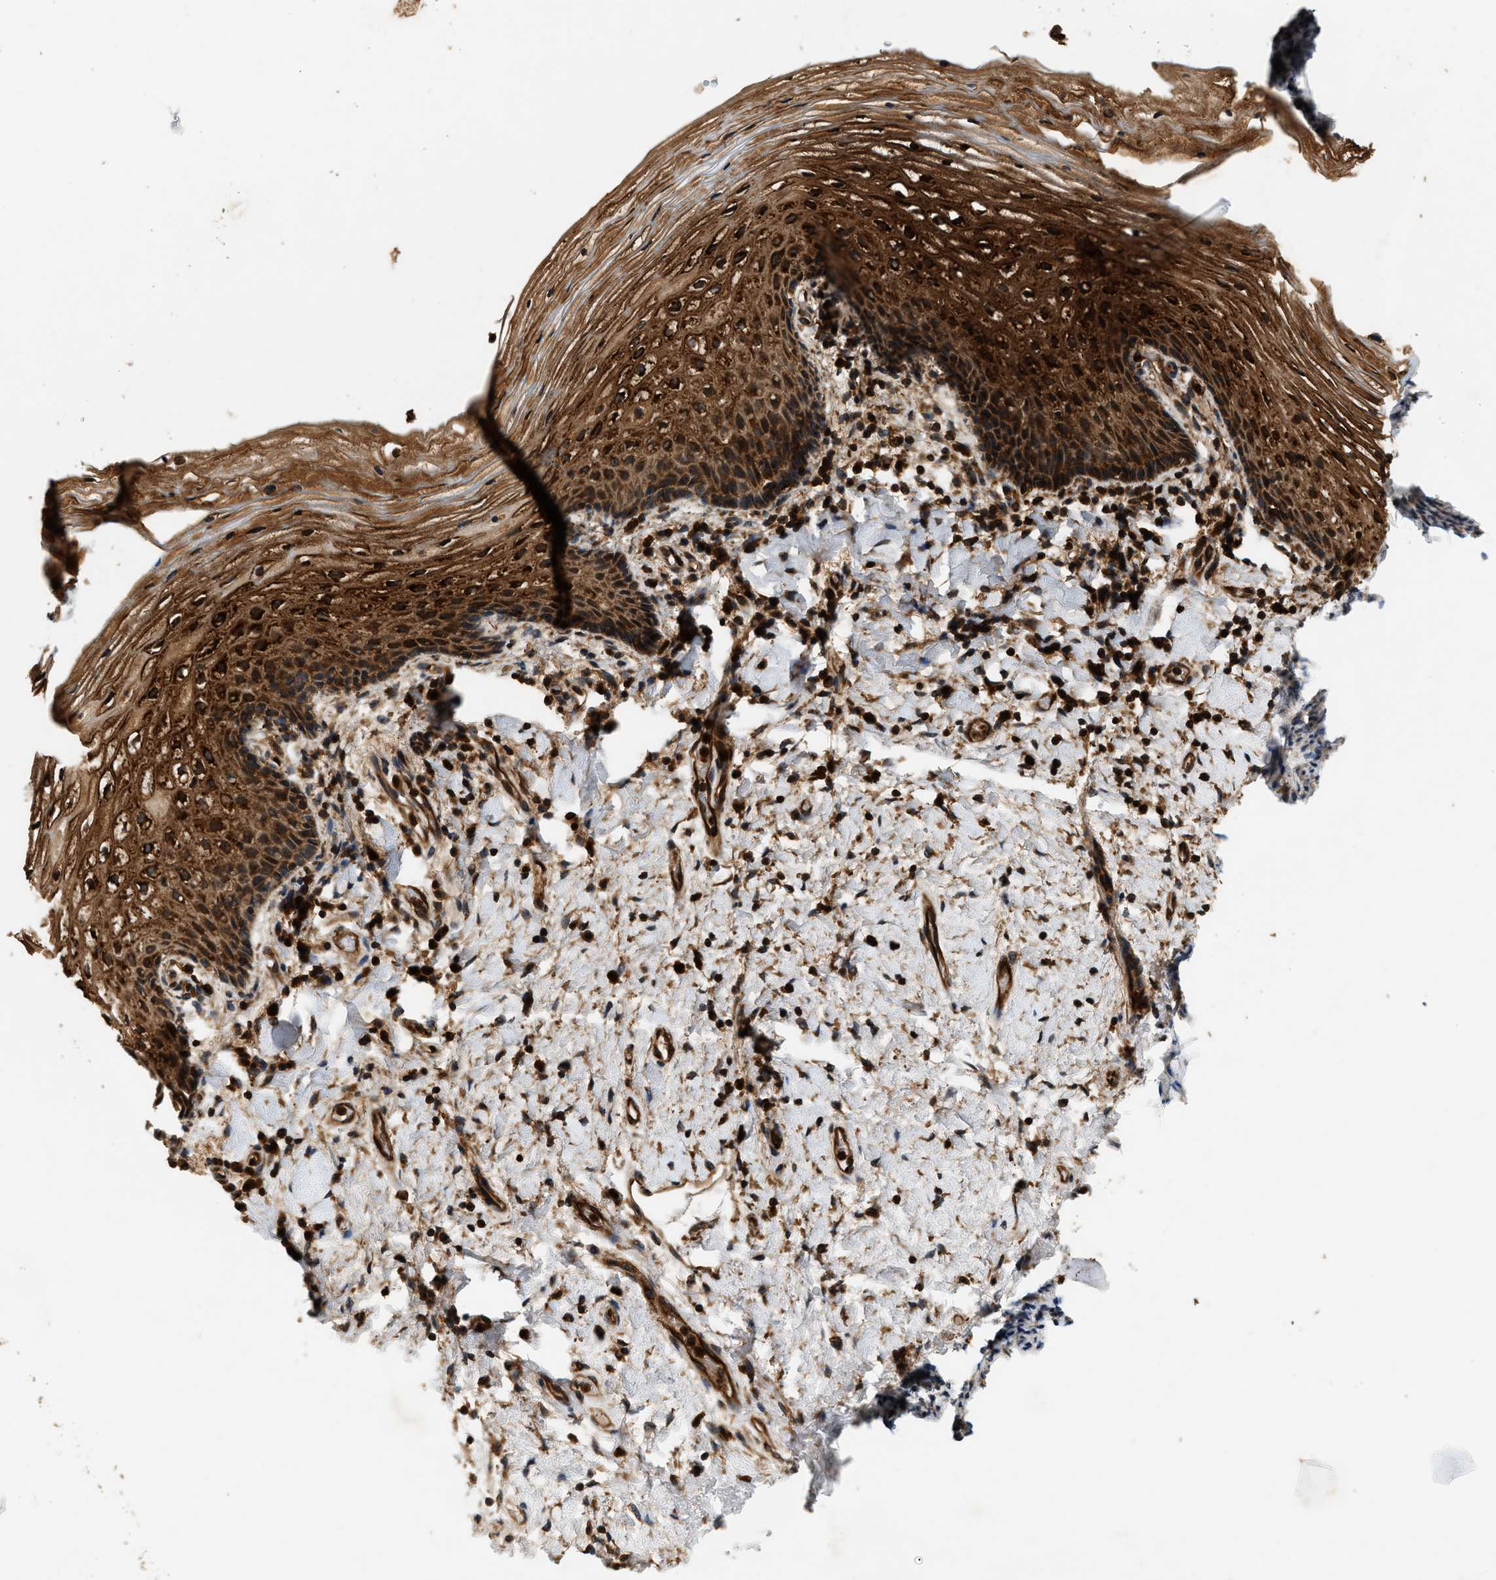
{"staining": {"intensity": "strong", "quantity": ">75%", "location": "cytoplasmic/membranous"}, "tissue": "vagina", "cell_type": "Squamous epithelial cells", "image_type": "normal", "snomed": [{"axis": "morphology", "description": "Normal tissue, NOS"}, {"axis": "topography", "description": "Vagina"}], "caption": "Squamous epithelial cells demonstrate high levels of strong cytoplasmic/membranous staining in about >75% of cells in unremarkable human vagina.", "gene": "SAMD9", "patient": {"sex": "female", "age": 60}}